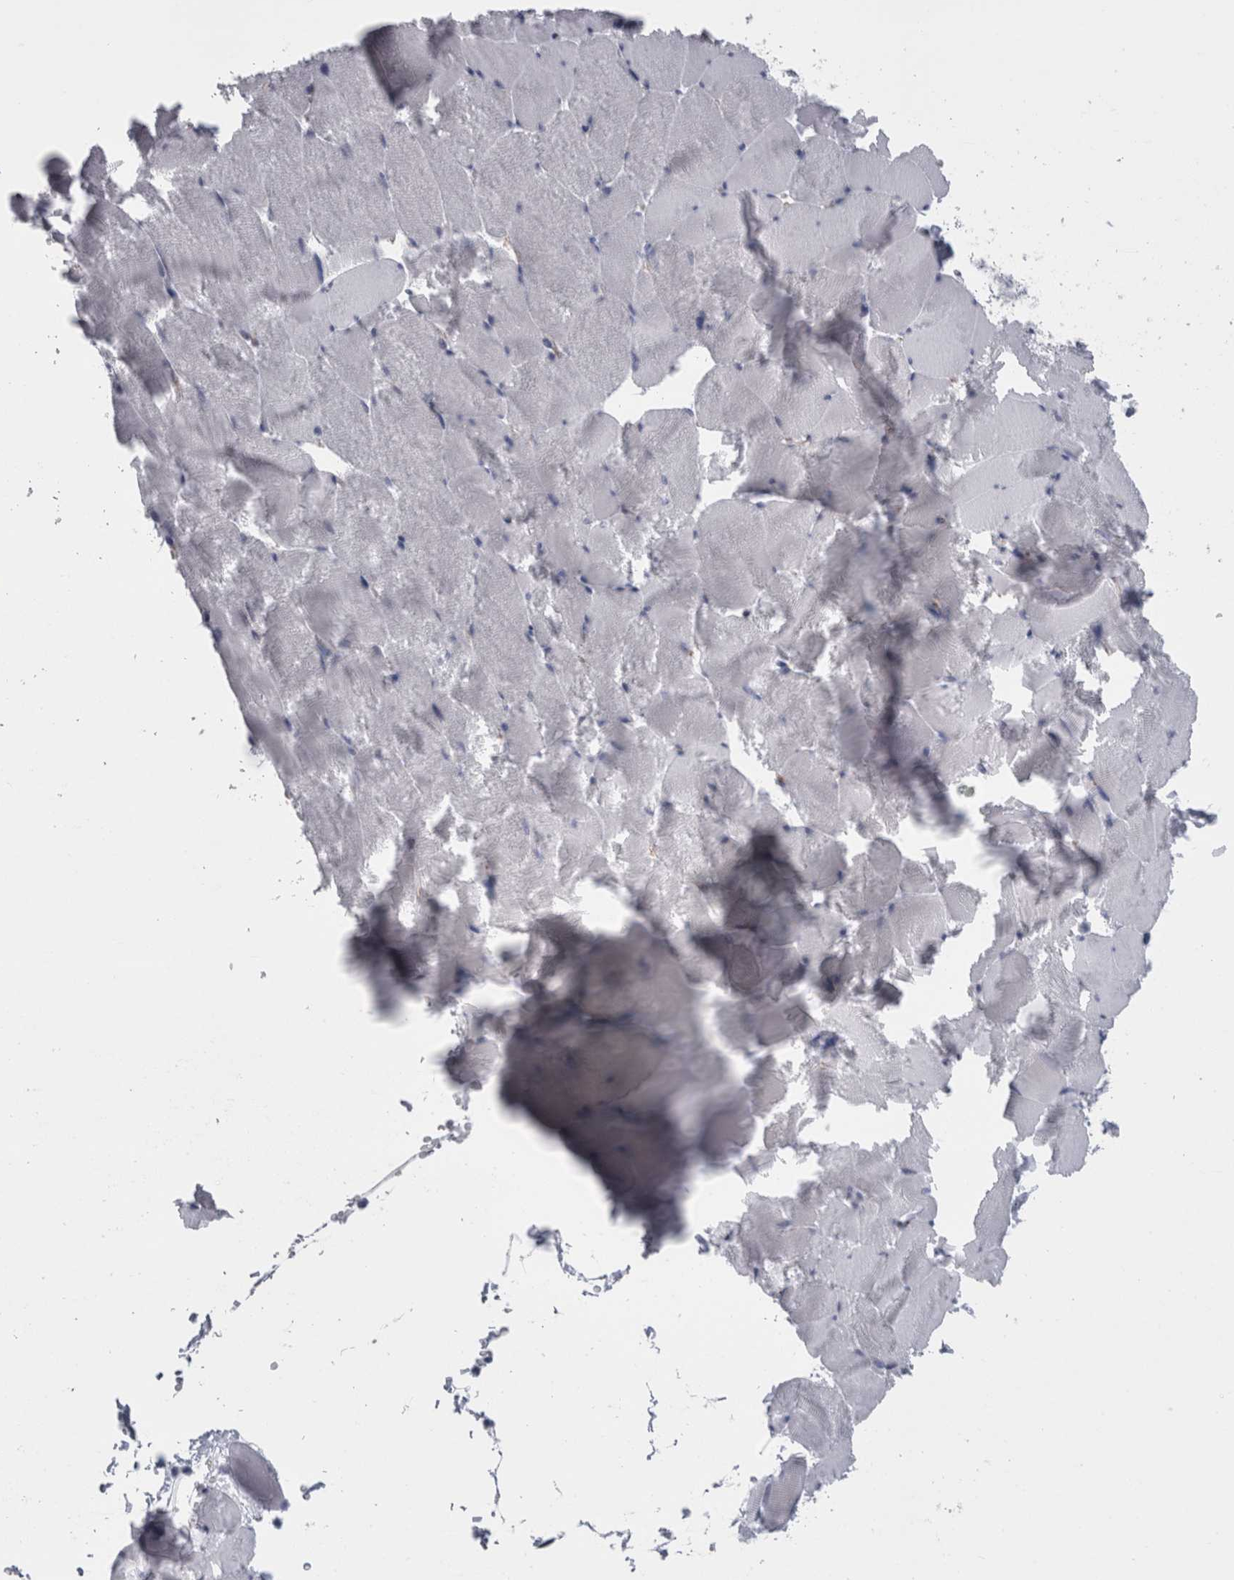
{"staining": {"intensity": "weak", "quantity": "<25%", "location": "cytoplasmic/membranous"}, "tissue": "skeletal muscle", "cell_type": "Myocytes", "image_type": "normal", "snomed": [{"axis": "morphology", "description": "Normal tissue, NOS"}, {"axis": "topography", "description": "Skeletal muscle"}], "caption": "Immunohistochemistry (IHC) histopathology image of unremarkable skeletal muscle: skeletal muscle stained with DAB reveals no significant protein expression in myocytes. The staining was performed using DAB (3,3'-diaminobenzidine) to visualize the protein expression in brown, while the nuclei were stained in blue with hematoxylin (Magnification: 20x).", "gene": "VWDE", "patient": {"sex": "male", "age": 62}}